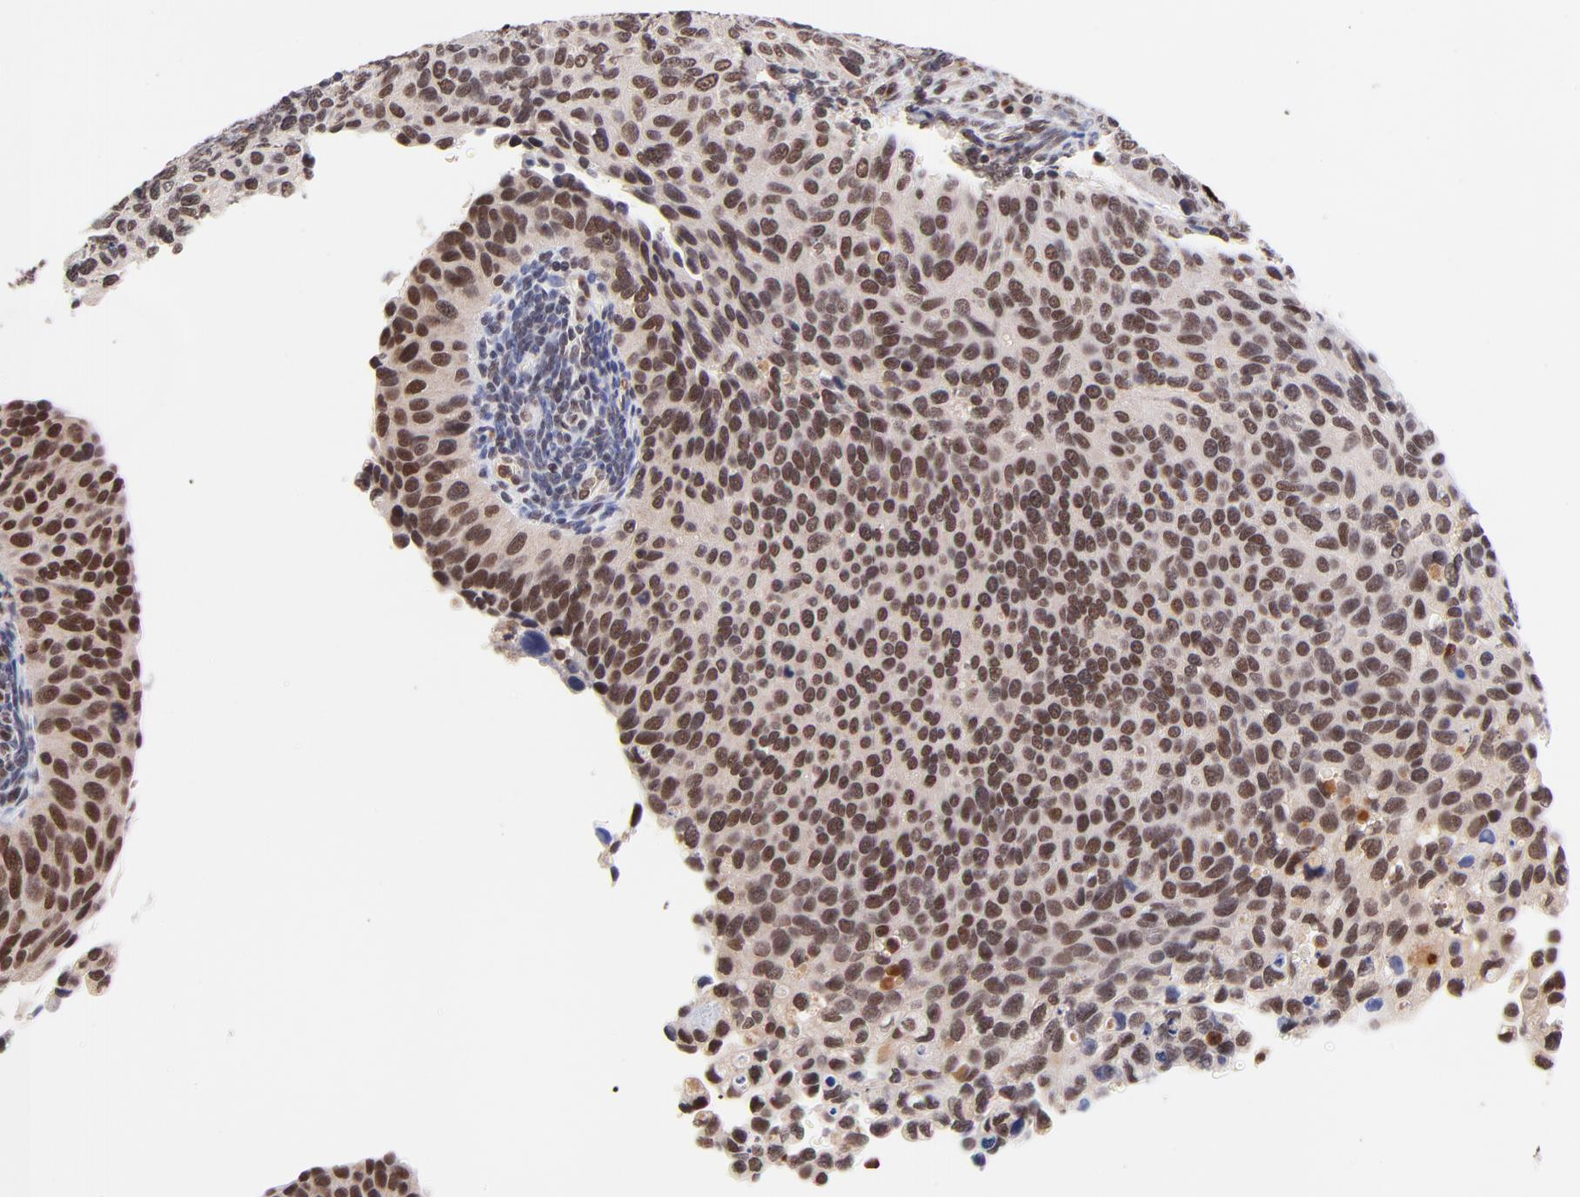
{"staining": {"intensity": "strong", "quantity": ">75%", "location": "nuclear"}, "tissue": "cervical cancer", "cell_type": "Tumor cells", "image_type": "cancer", "snomed": [{"axis": "morphology", "description": "Adenocarcinoma, NOS"}, {"axis": "topography", "description": "Cervix"}], "caption": "Immunohistochemical staining of human cervical cancer (adenocarcinoma) demonstrates high levels of strong nuclear protein positivity in about >75% of tumor cells.", "gene": "MED12", "patient": {"sex": "female", "age": 29}}